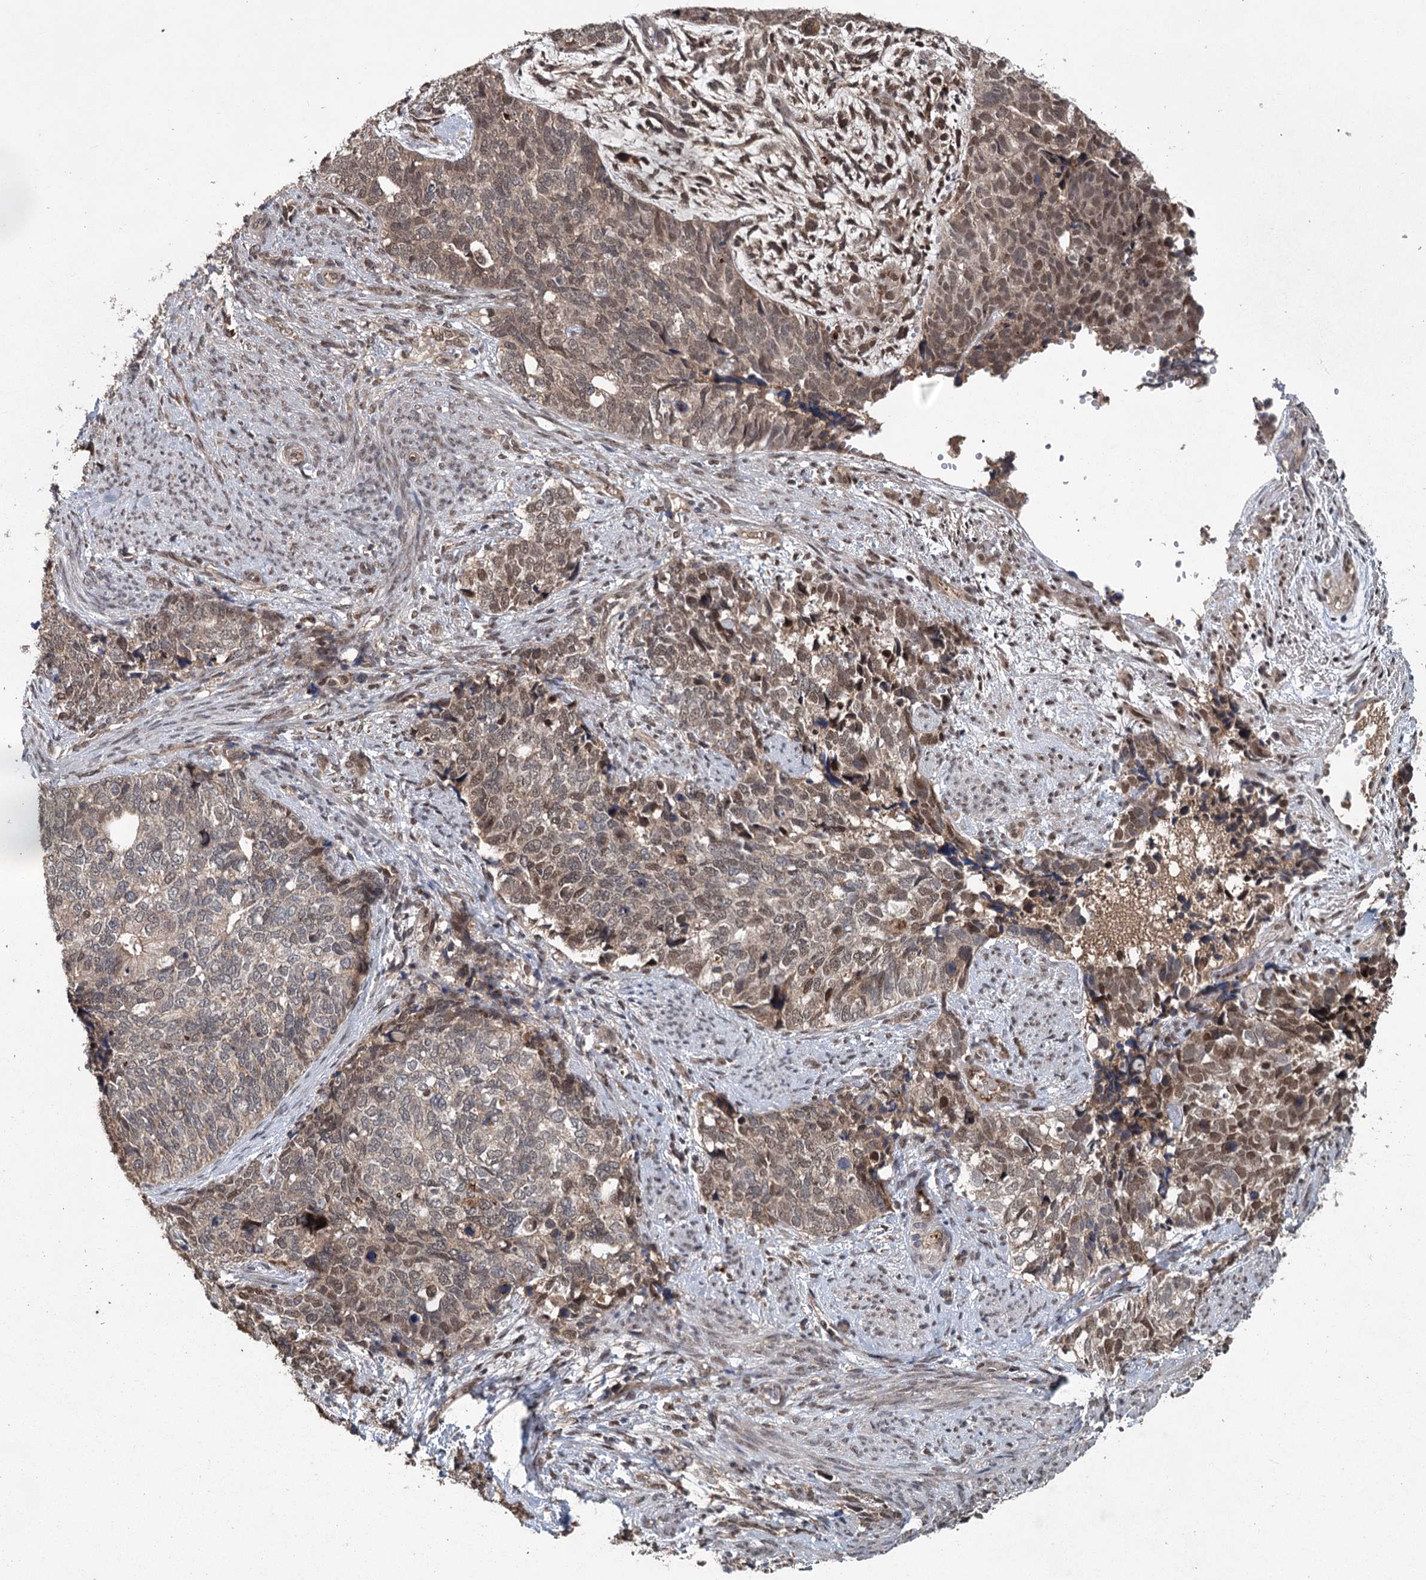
{"staining": {"intensity": "moderate", "quantity": "25%-75%", "location": "cytoplasmic/membranous,nuclear"}, "tissue": "cervical cancer", "cell_type": "Tumor cells", "image_type": "cancer", "snomed": [{"axis": "morphology", "description": "Squamous cell carcinoma, NOS"}, {"axis": "topography", "description": "Cervix"}], "caption": "Moderate cytoplasmic/membranous and nuclear positivity is seen in about 25%-75% of tumor cells in cervical cancer.", "gene": "MYG1", "patient": {"sex": "female", "age": 63}}